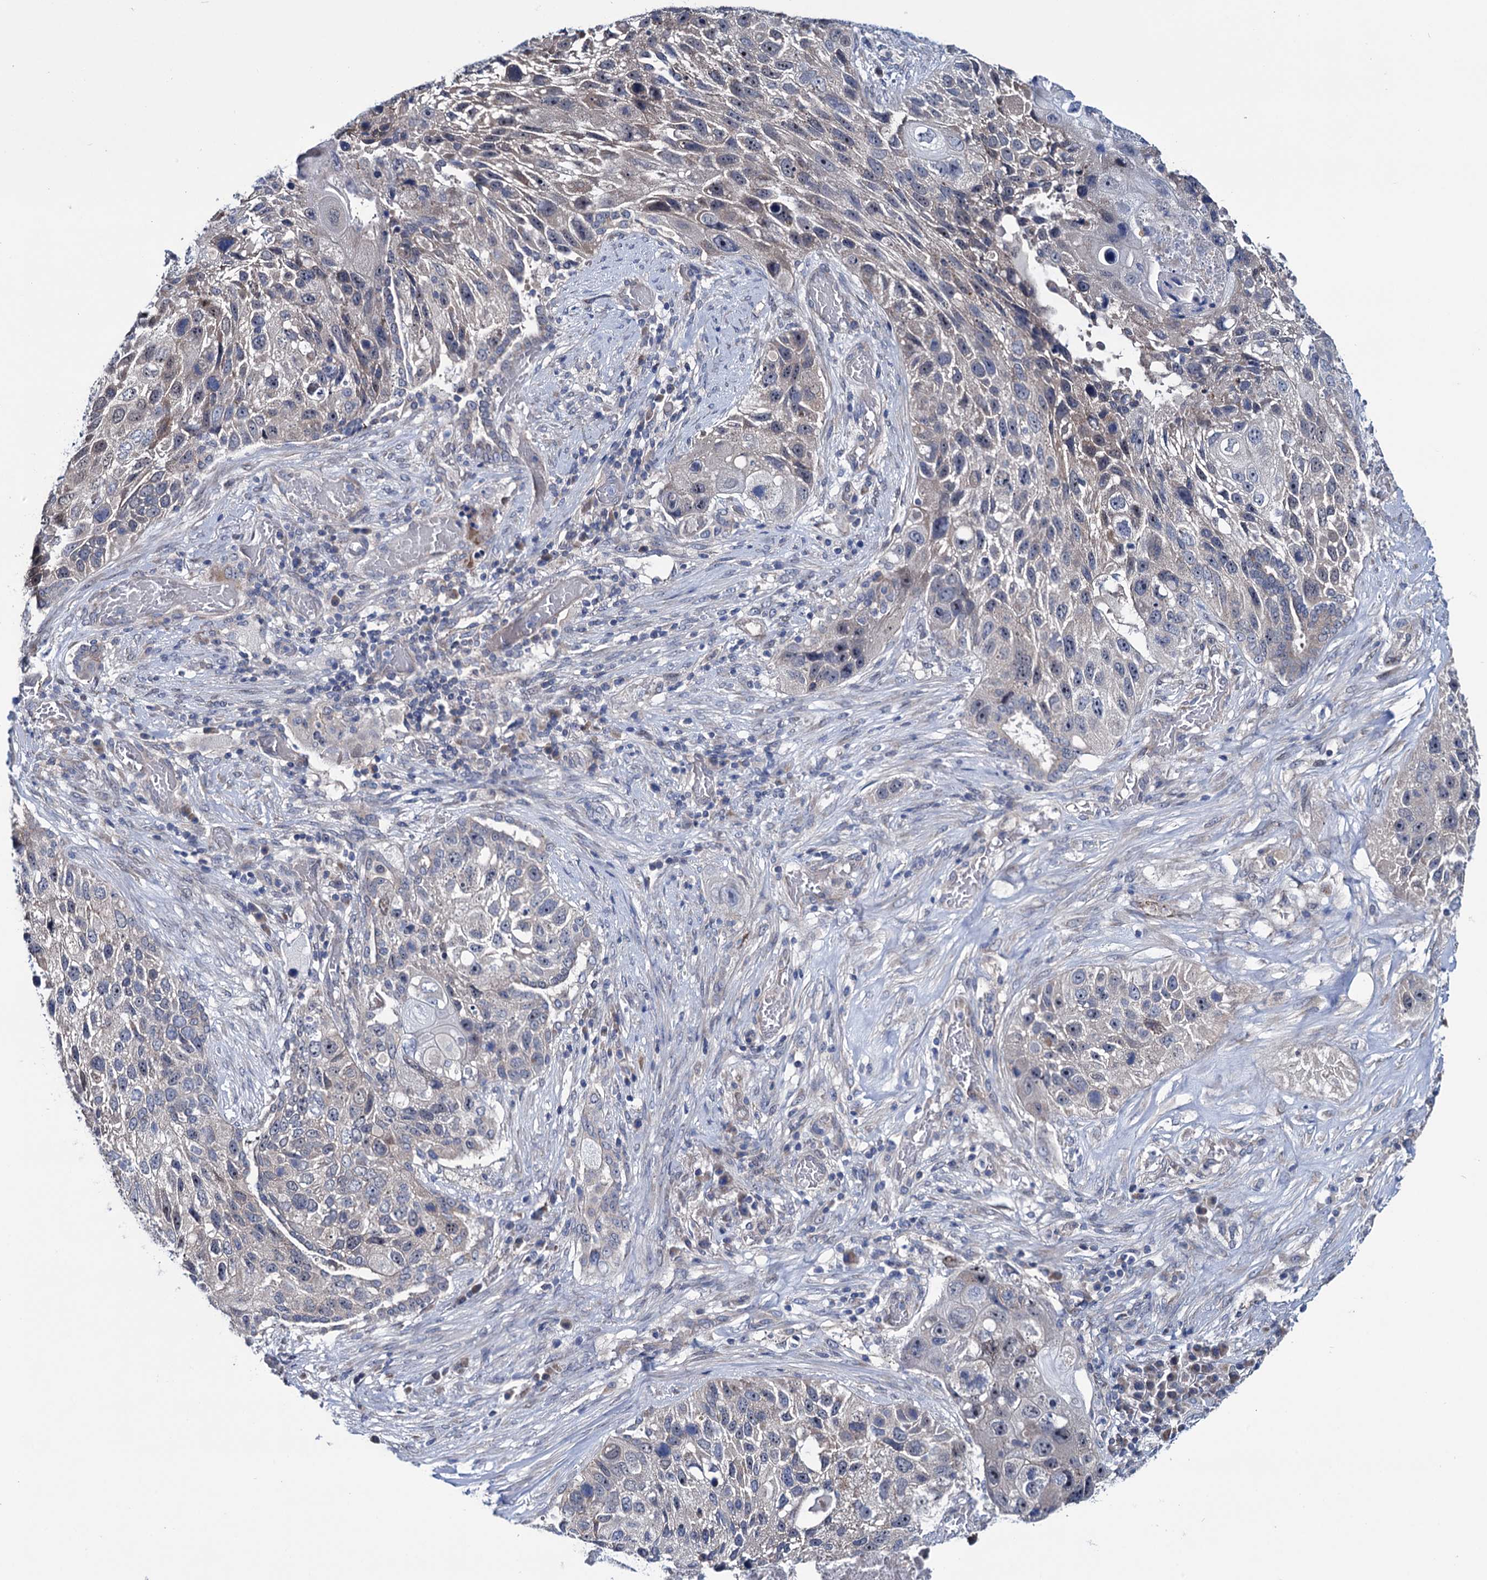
{"staining": {"intensity": "negative", "quantity": "none", "location": "none"}, "tissue": "lung cancer", "cell_type": "Tumor cells", "image_type": "cancer", "snomed": [{"axis": "morphology", "description": "Squamous cell carcinoma, NOS"}, {"axis": "topography", "description": "Lung"}], "caption": "Immunohistochemical staining of human lung cancer (squamous cell carcinoma) displays no significant positivity in tumor cells. (DAB (3,3'-diaminobenzidine) IHC visualized using brightfield microscopy, high magnification).", "gene": "EYA4", "patient": {"sex": "male", "age": 61}}